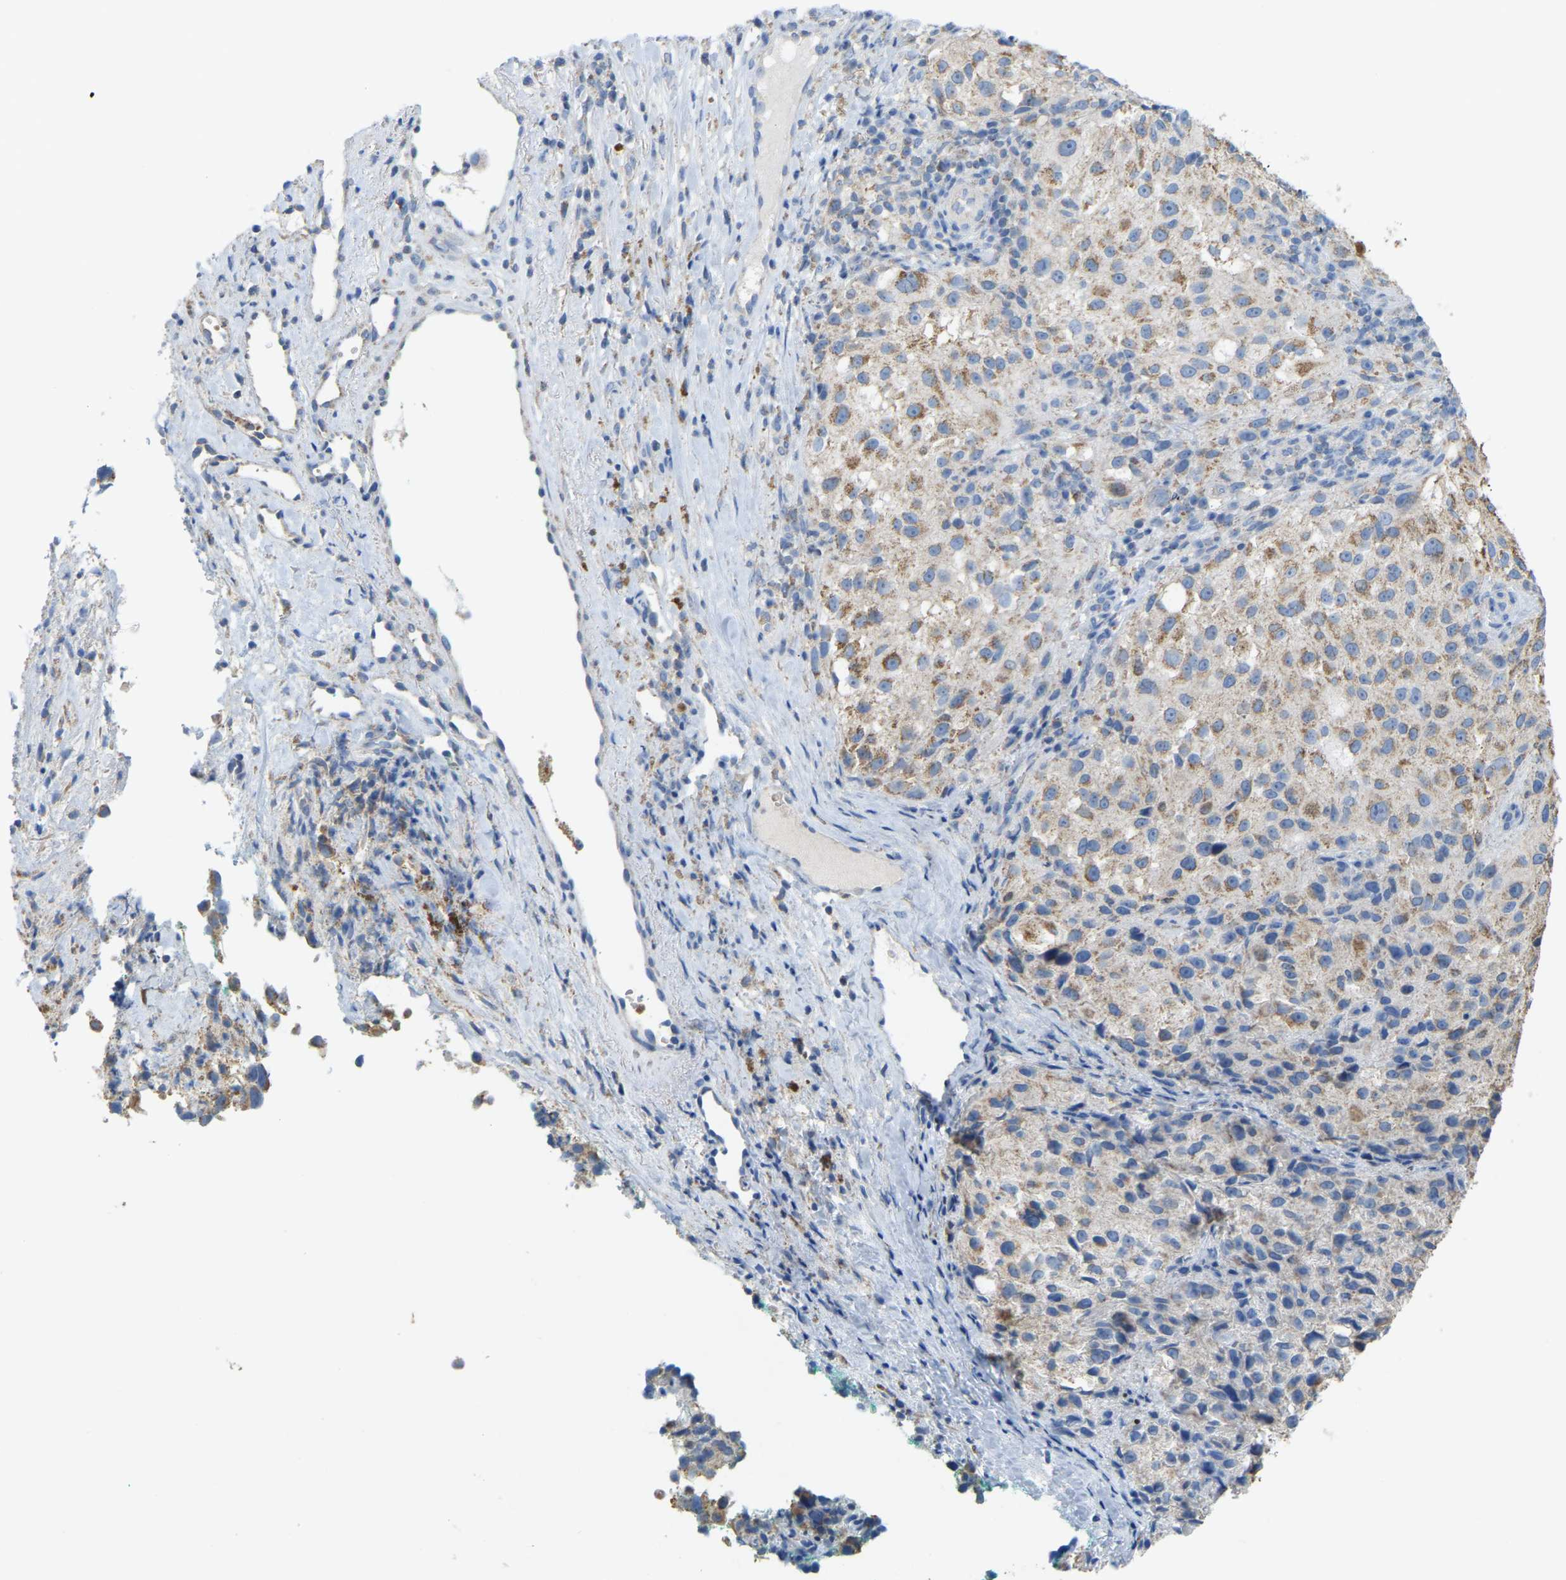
{"staining": {"intensity": "moderate", "quantity": ">75%", "location": "cytoplasmic/membranous"}, "tissue": "melanoma", "cell_type": "Tumor cells", "image_type": "cancer", "snomed": [{"axis": "morphology", "description": "Necrosis, NOS"}, {"axis": "morphology", "description": "Malignant melanoma, NOS"}, {"axis": "topography", "description": "Skin"}], "caption": "Protein positivity by immunohistochemistry displays moderate cytoplasmic/membranous staining in approximately >75% of tumor cells in melanoma.", "gene": "SERPINB5", "patient": {"sex": "female", "age": 87}}